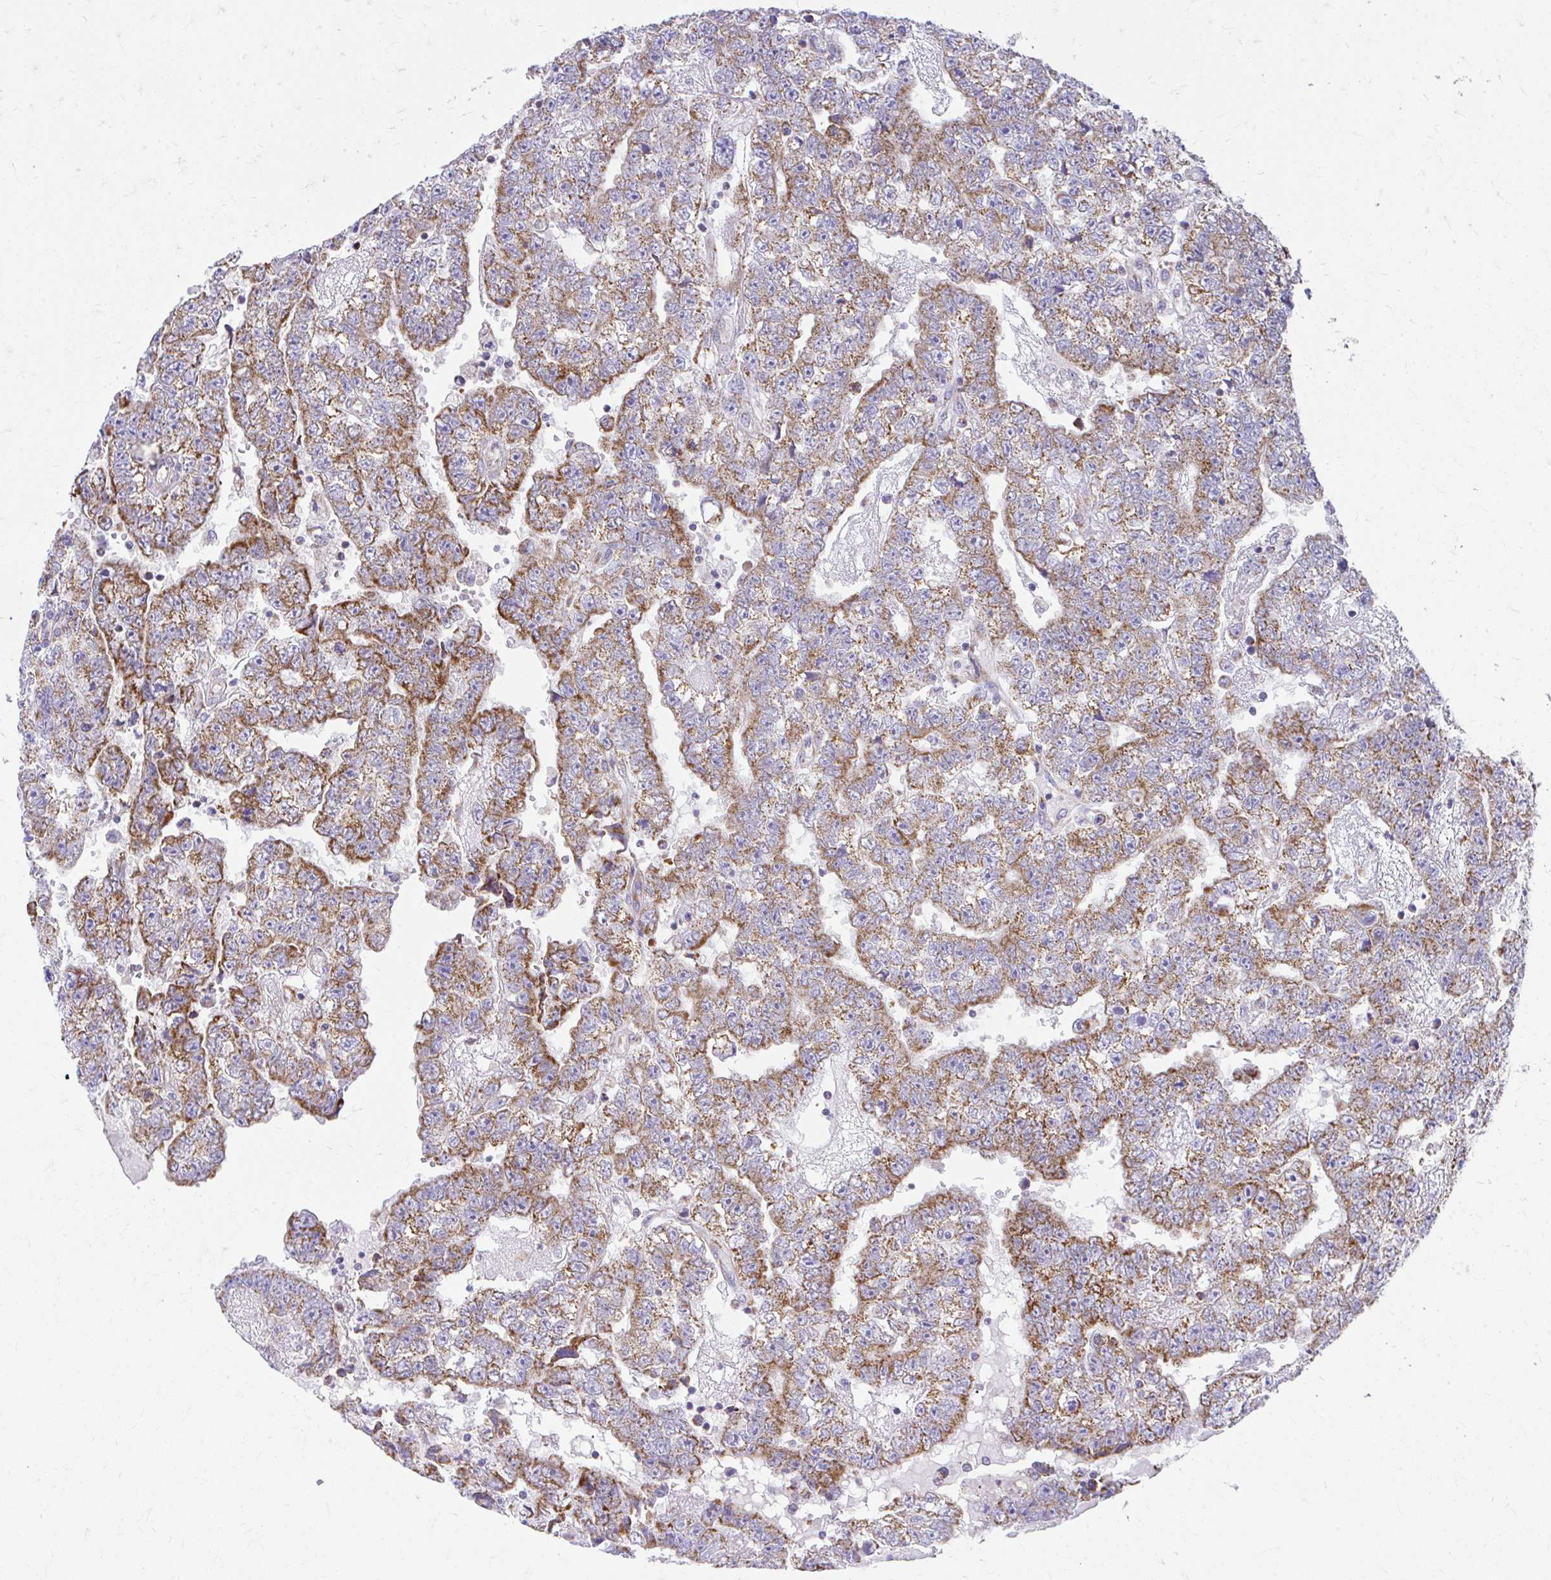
{"staining": {"intensity": "moderate", "quantity": ">75%", "location": "cytoplasmic/membranous"}, "tissue": "testis cancer", "cell_type": "Tumor cells", "image_type": "cancer", "snomed": [{"axis": "morphology", "description": "Carcinoma, Embryonal, NOS"}, {"axis": "topography", "description": "Testis"}], "caption": "Brown immunohistochemical staining in testis embryonal carcinoma exhibits moderate cytoplasmic/membranous expression in about >75% of tumor cells.", "gene": "MRPL19", "patient": {"sex": "male", "age": 25}}